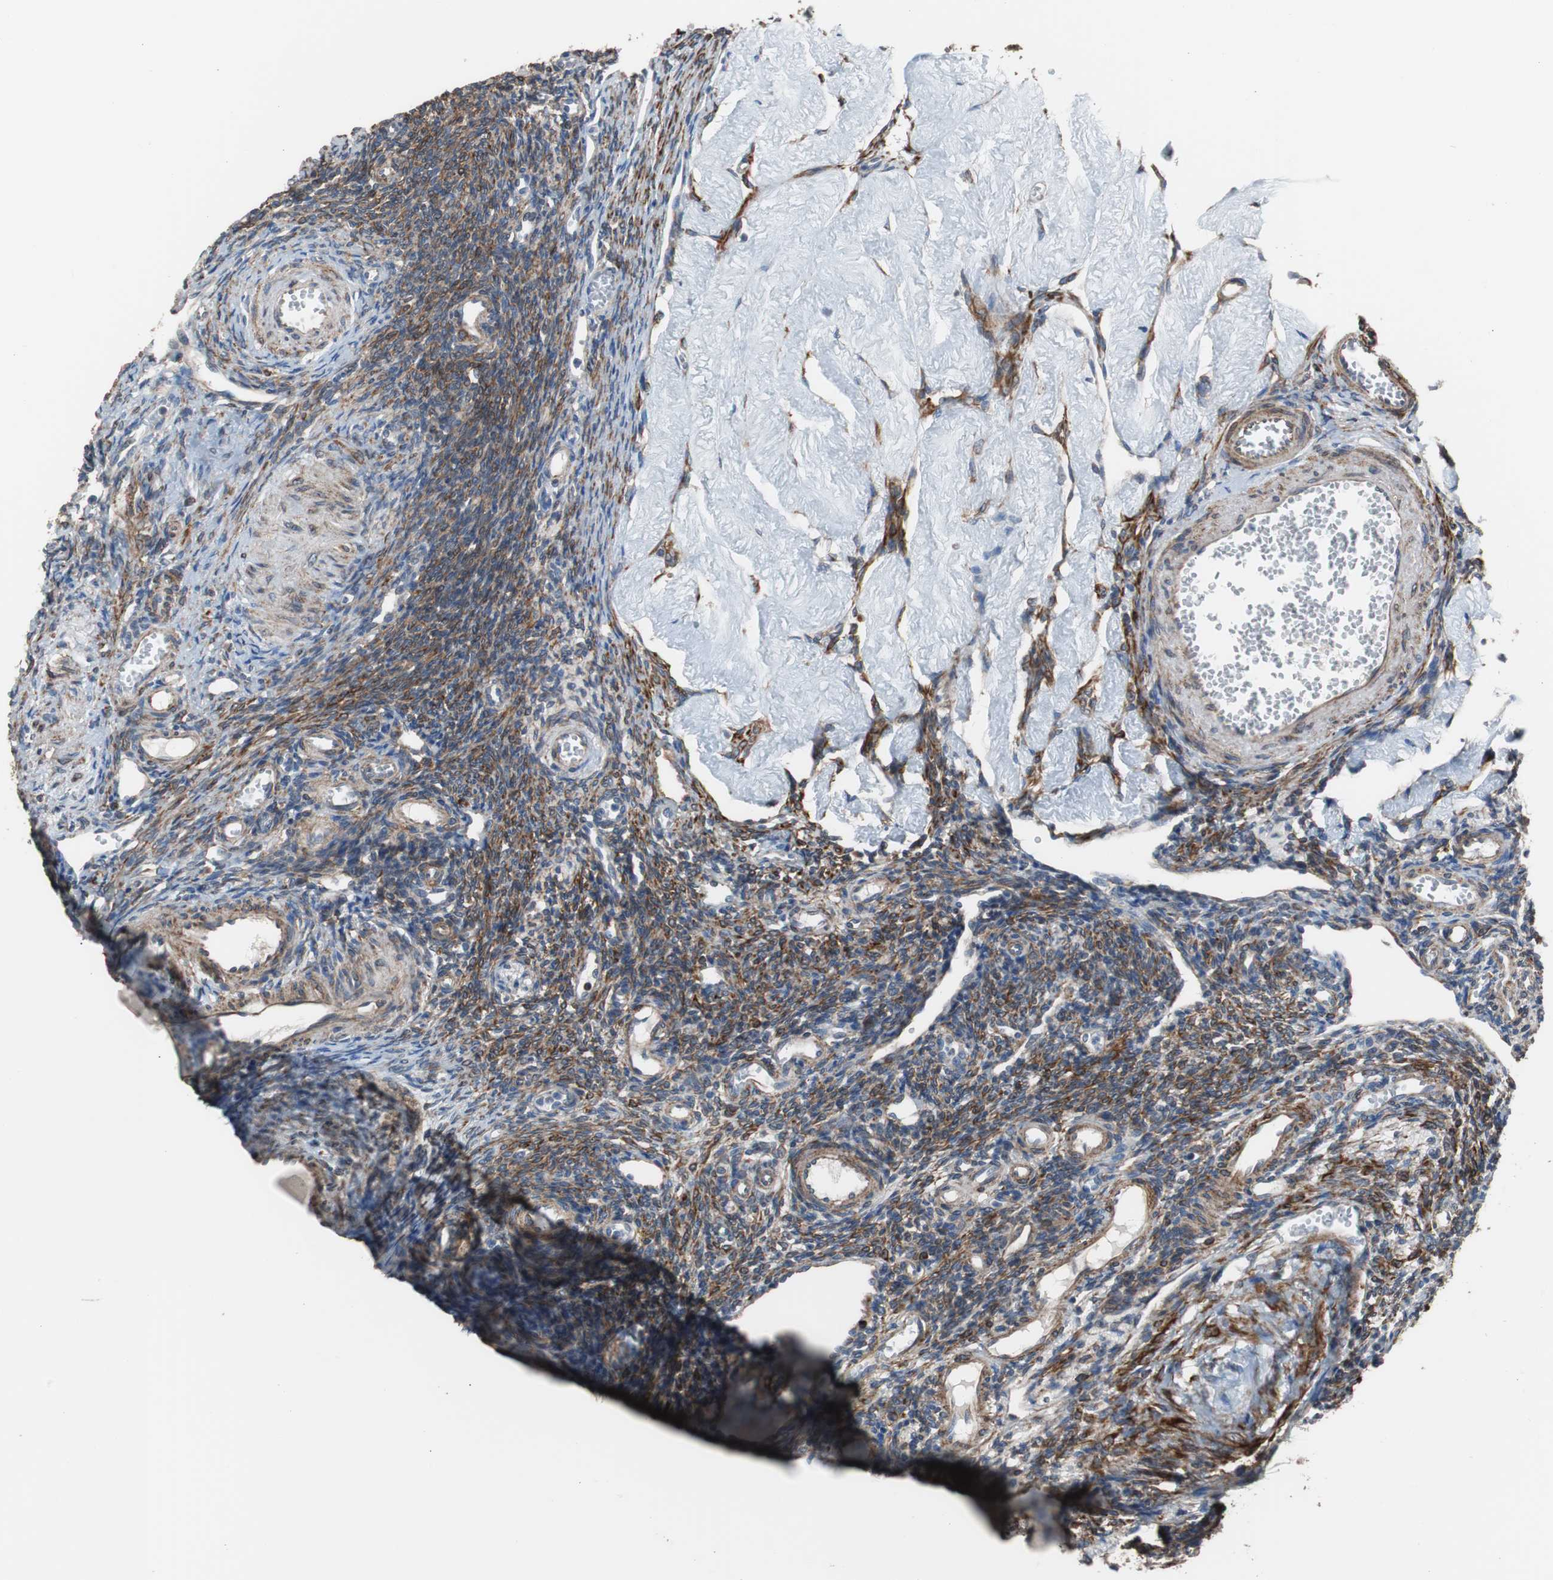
{"staining": {"intensity": "moderate", "quantity": ">75%", "location": "cytoplasmic/membranous"}, "tissue": "ovary", "cell_type": "Ovarian stroma cells", "image_type": "normal", "snomed": [{"axis": "morphology", "description": "Normal tissue, NOS"}, {"axis": "topography", "description": "Ovary"}], "caption": "Unremarkable ovary exhibits moderate cytoplasmic/membranous staining in approximately >75% of ovarian stroma cells (Stains: DAB in brown, nuclei in blue, Microscopy: brightfield microscopy at high magnification)..", "gene": "PBXIP1", "patient": {"sex": "female", "age": 33}}